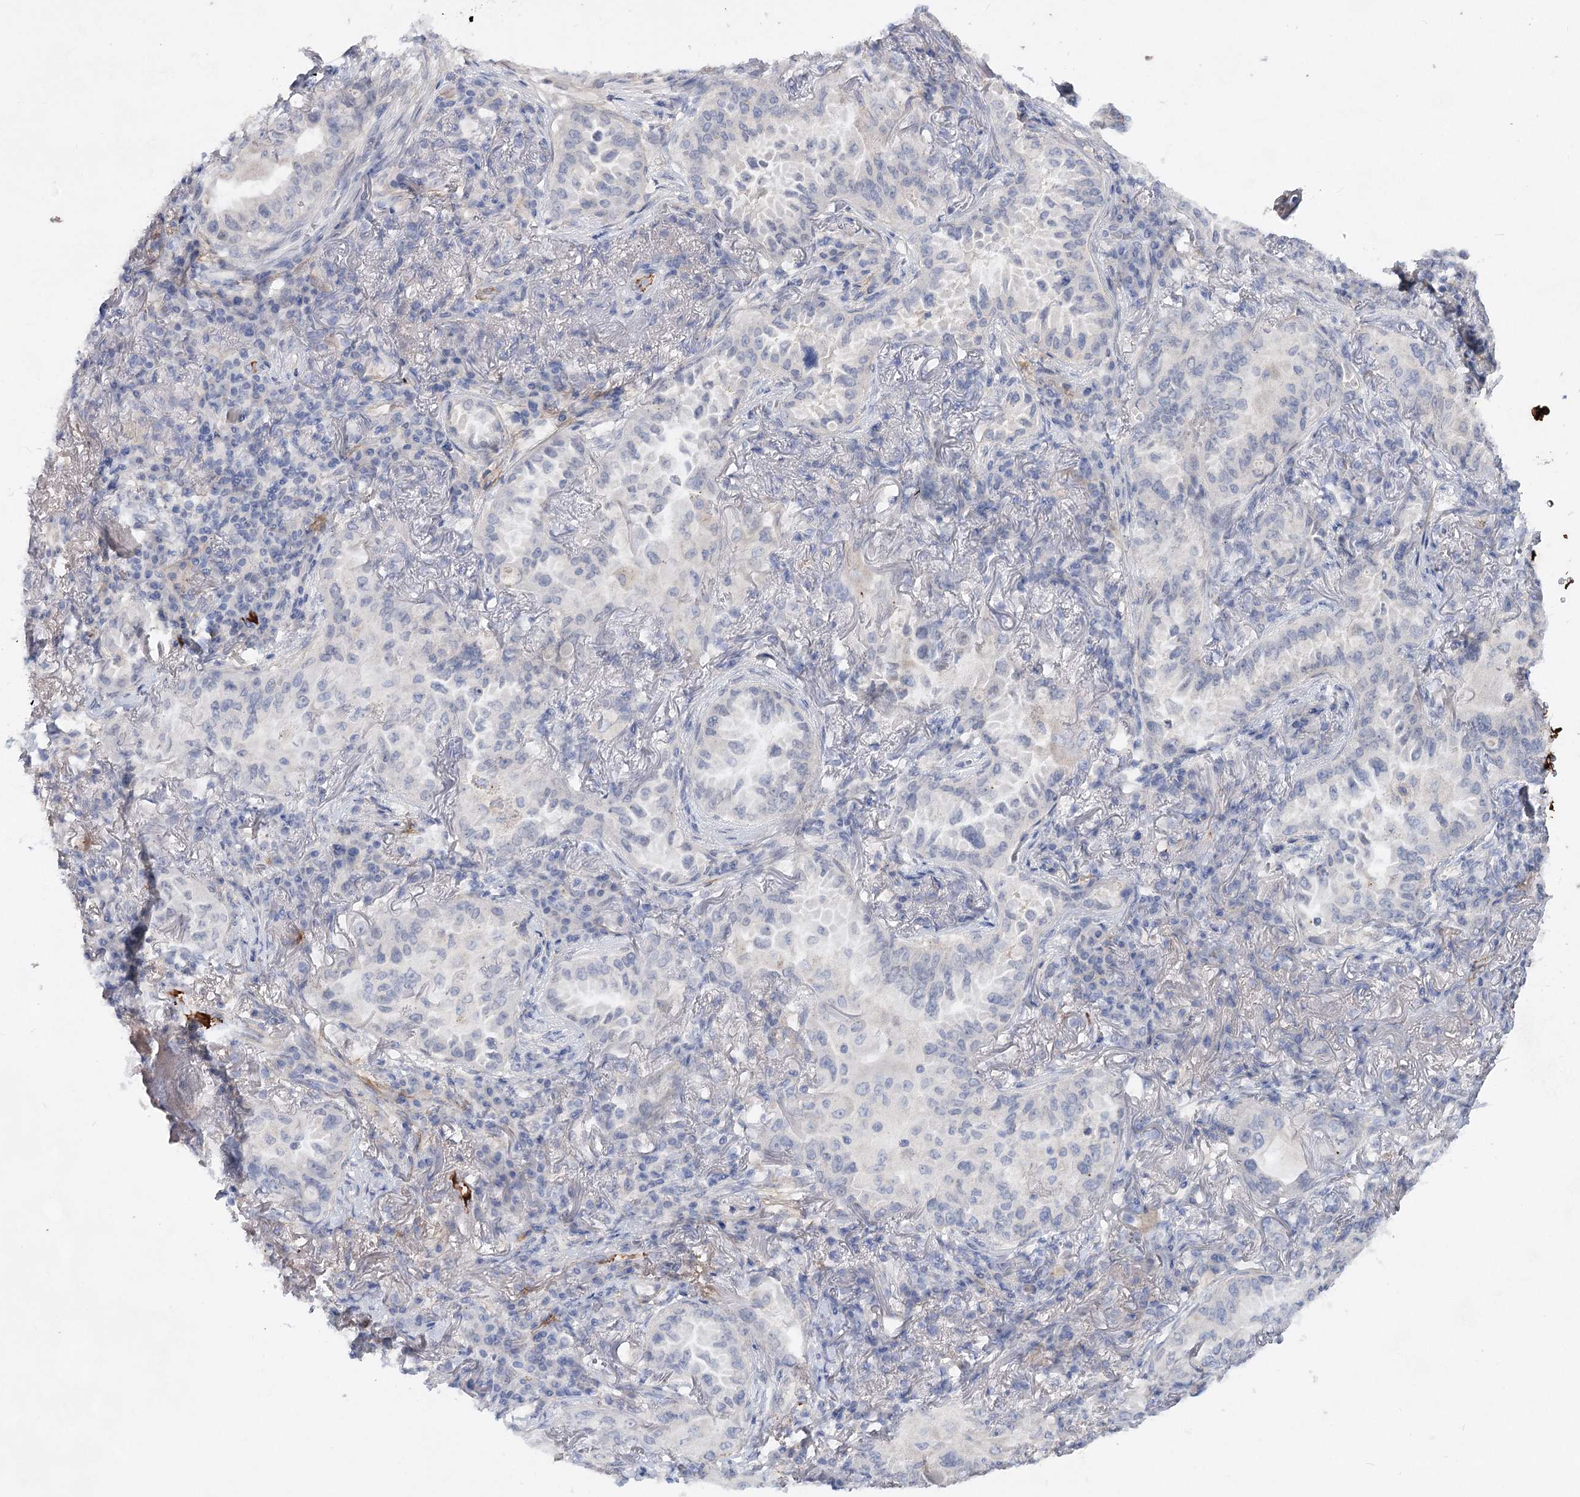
{"staining": {"intensity": "negative", "quantity": "none", "location": "none"}, "tissue": "lung cancer", "cell_type": "Tumor cells", "image_type": "cancer", "snomed": [{"axis": "morphology", "description": "Adenocarcinoma, NOS"}, {"axis": "topography", "description": "Lung"}], "caption": "Immunohistochemistry (IHC) image of neoplastic tissue: lung cancer stained with DAB exhibits no significant protein positivity in tumor cells. (DAB immunohistochemistry (IHC), high magnification).", "gene": "TASOR2", "patient": {"sex": "female", "age": 69}}